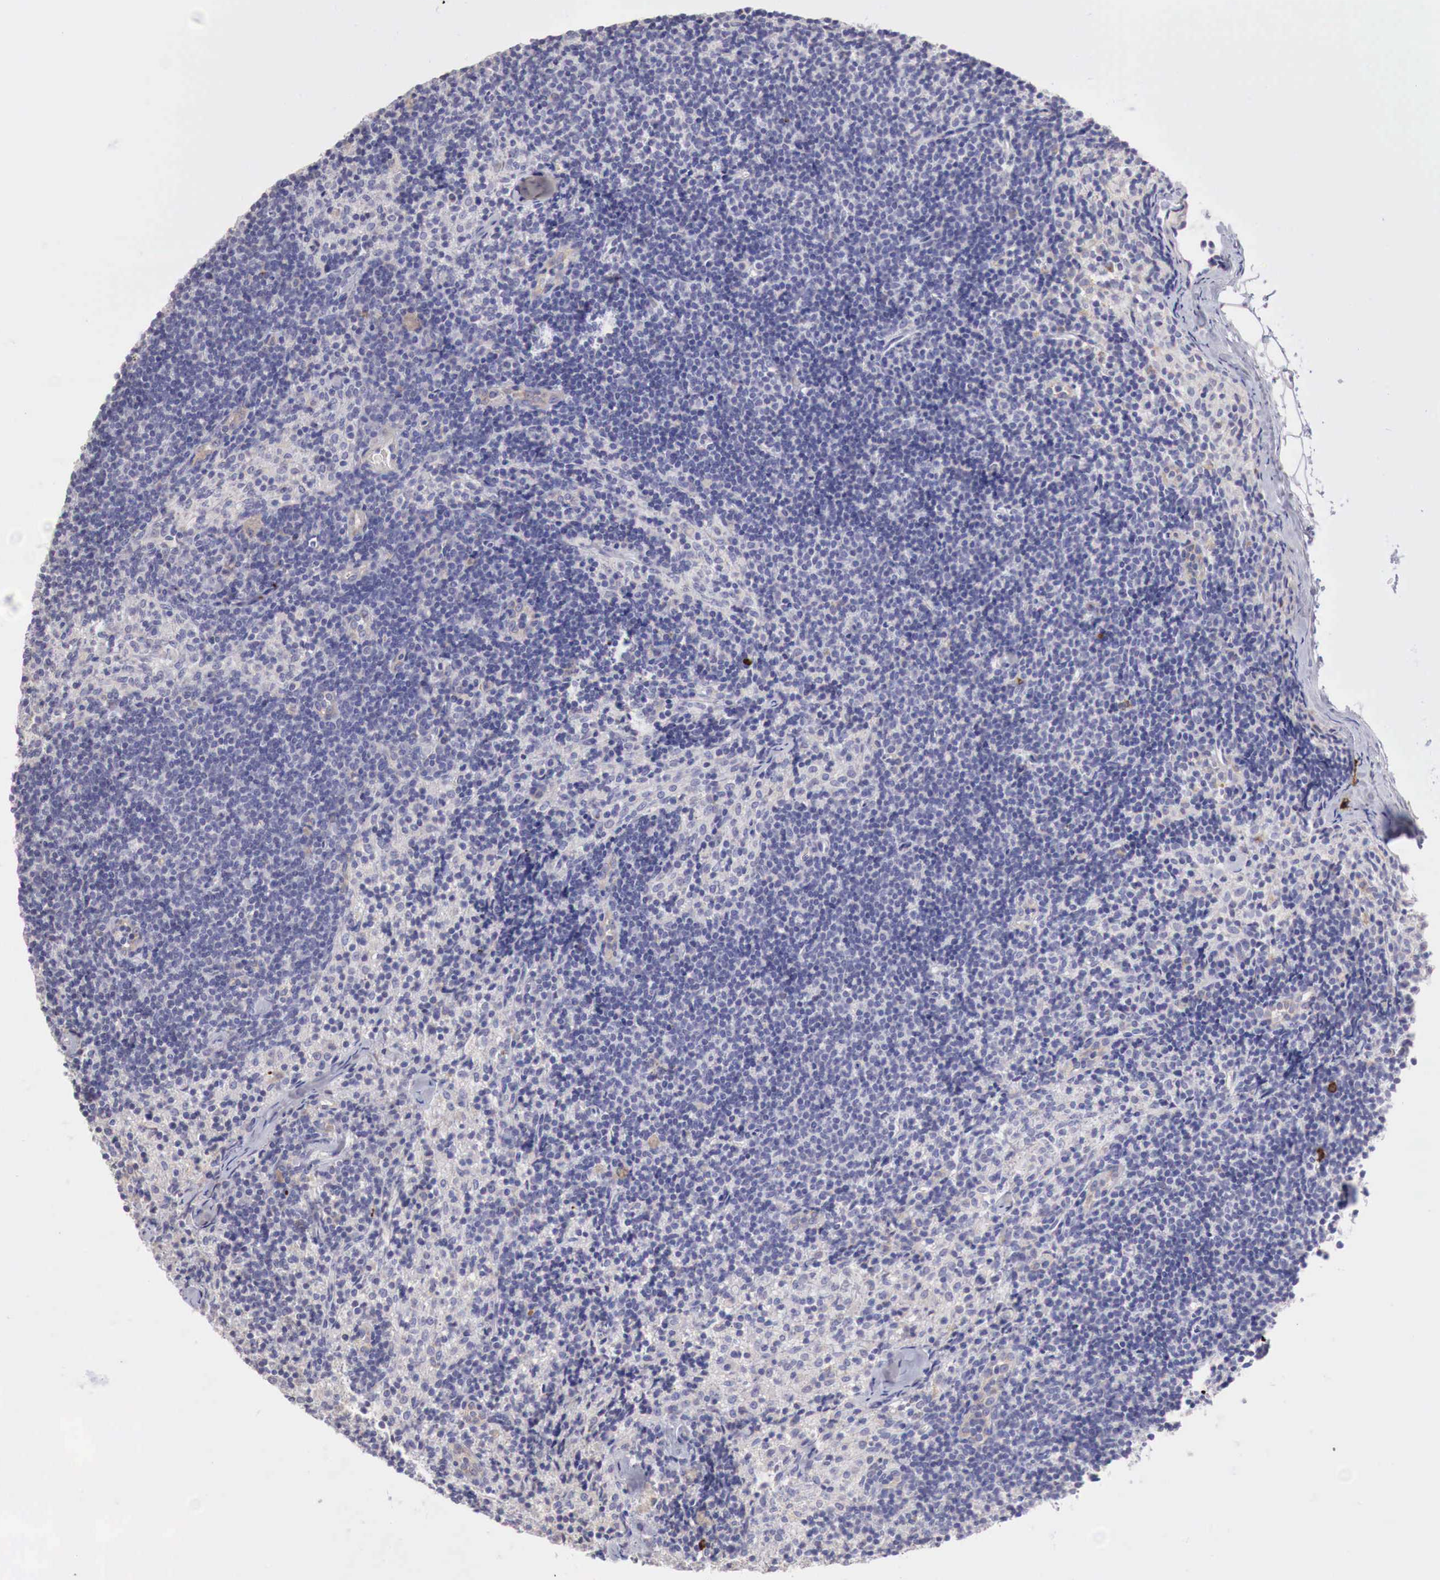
{"staining": {"intensity": "negative", "quantity": "none", "location": "none"}, "tissue": "lymph node", "cell_type": "Germinal center cells", "image_type": "normal", "snomed": [{"axis": "morphology", "description": "Normal tissue, NOS"}, {"axis": "topography", "description": "Lymph node"}], "caption": "DAB (3,3'-diaminobenzidine) immunohistochemical staining of unremarkable human lymph node exhibits no significant positivity in germinal center cells. (Immunohistochemistry (ihc), brightfield microscopy, high magnification).", "gene": "KLHDC7B", "patient": {"sex": "female", "age": 35}}